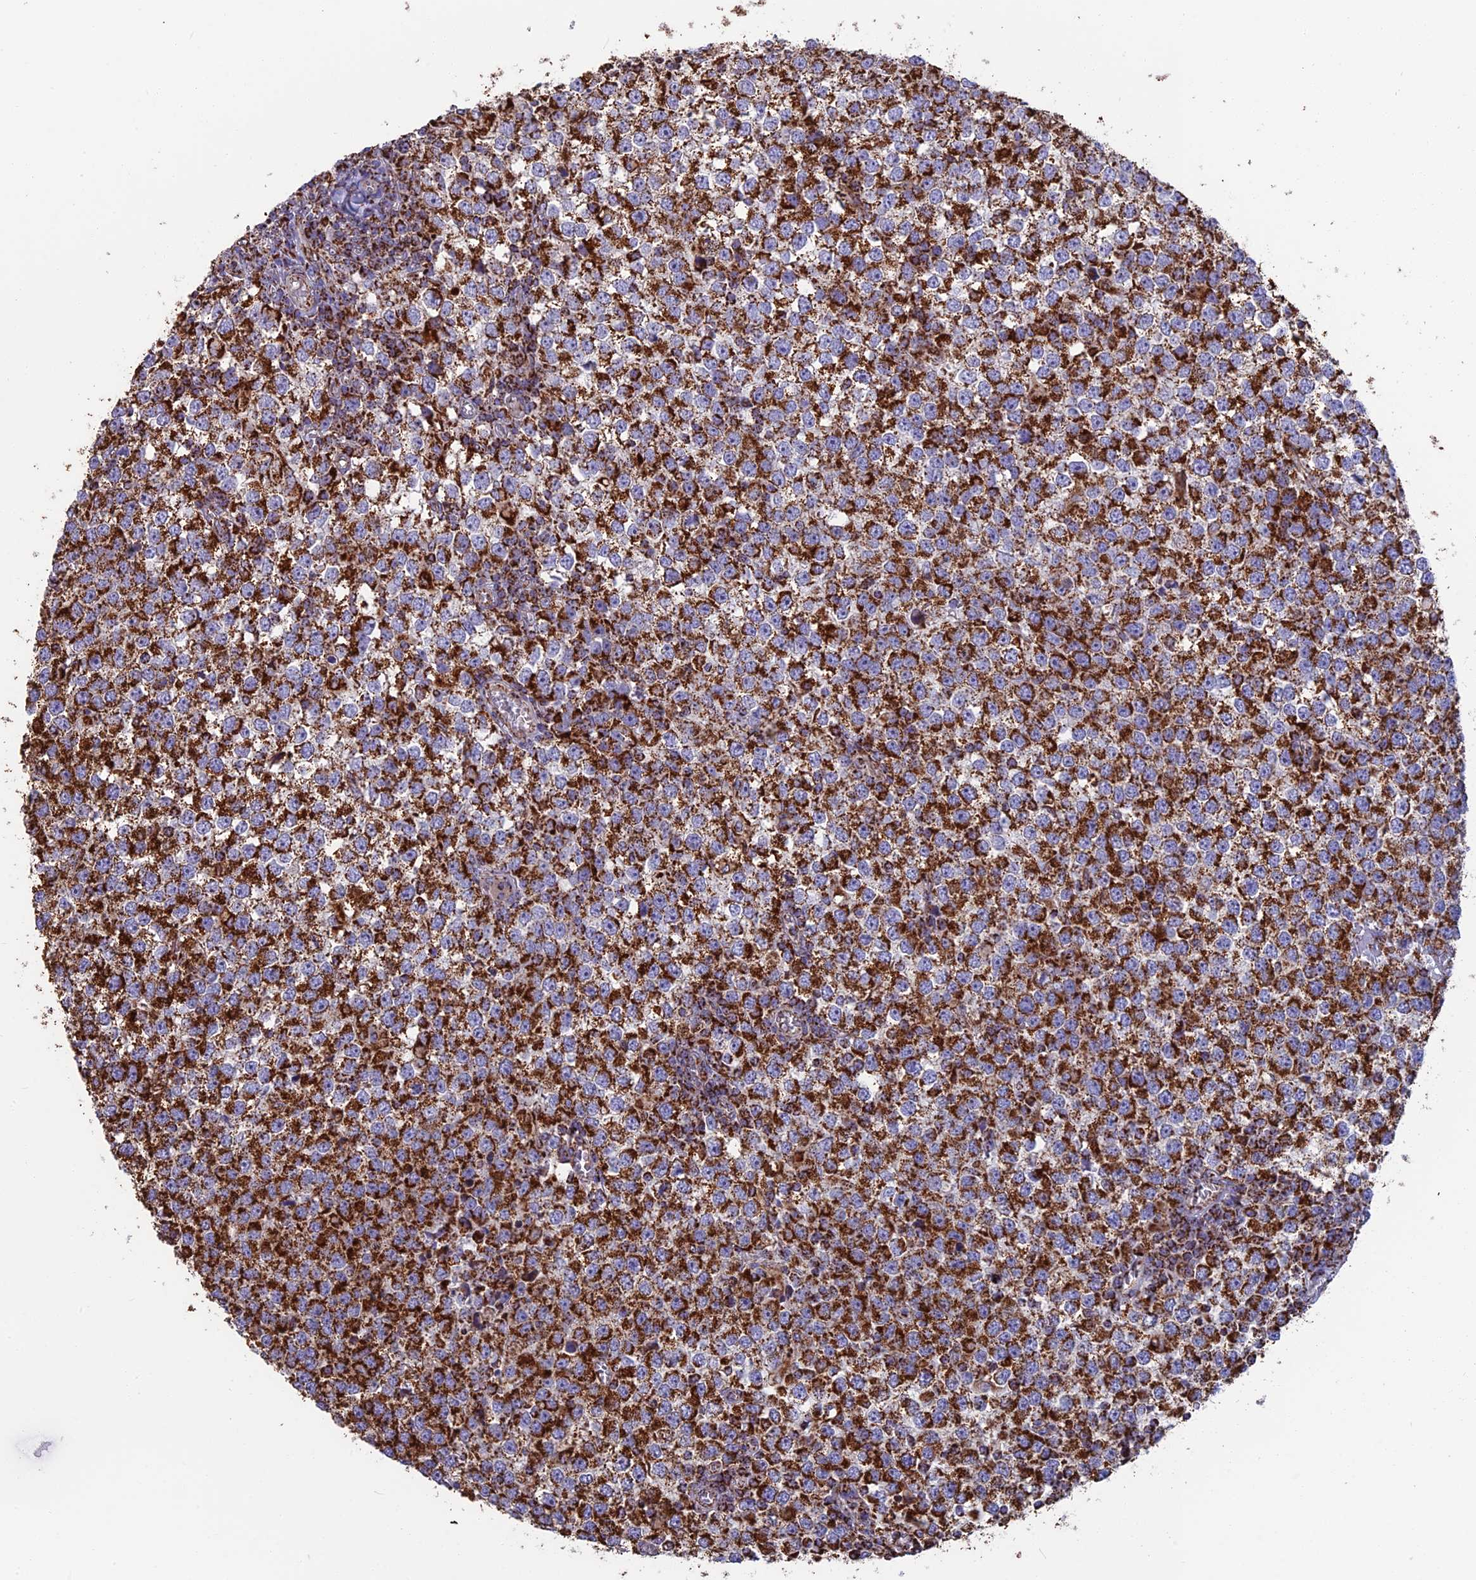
{"staining": {"intensity": "strong", "quantity": ">75%", "location": "cytoplasmic/membranous"}, "tissue": "testis cancer", "cell_type": "Tumor cells", "image_type": "cancer", "snomed": [{"axis": "morphology", "description": "Seminoma, NOS"}, {"axis": "topography", "description": "Testis"}], "caption": "Testis cancer tissue demonstrates strong cytoplasmic/membranous staining in about >75% of tumor cells (Stains: DAB in brown, nuclei in blue, Microscopy: brightfield microscopy at high magnification).", "gene": "CS", "patient": {"sex": "male", "age": 65}}